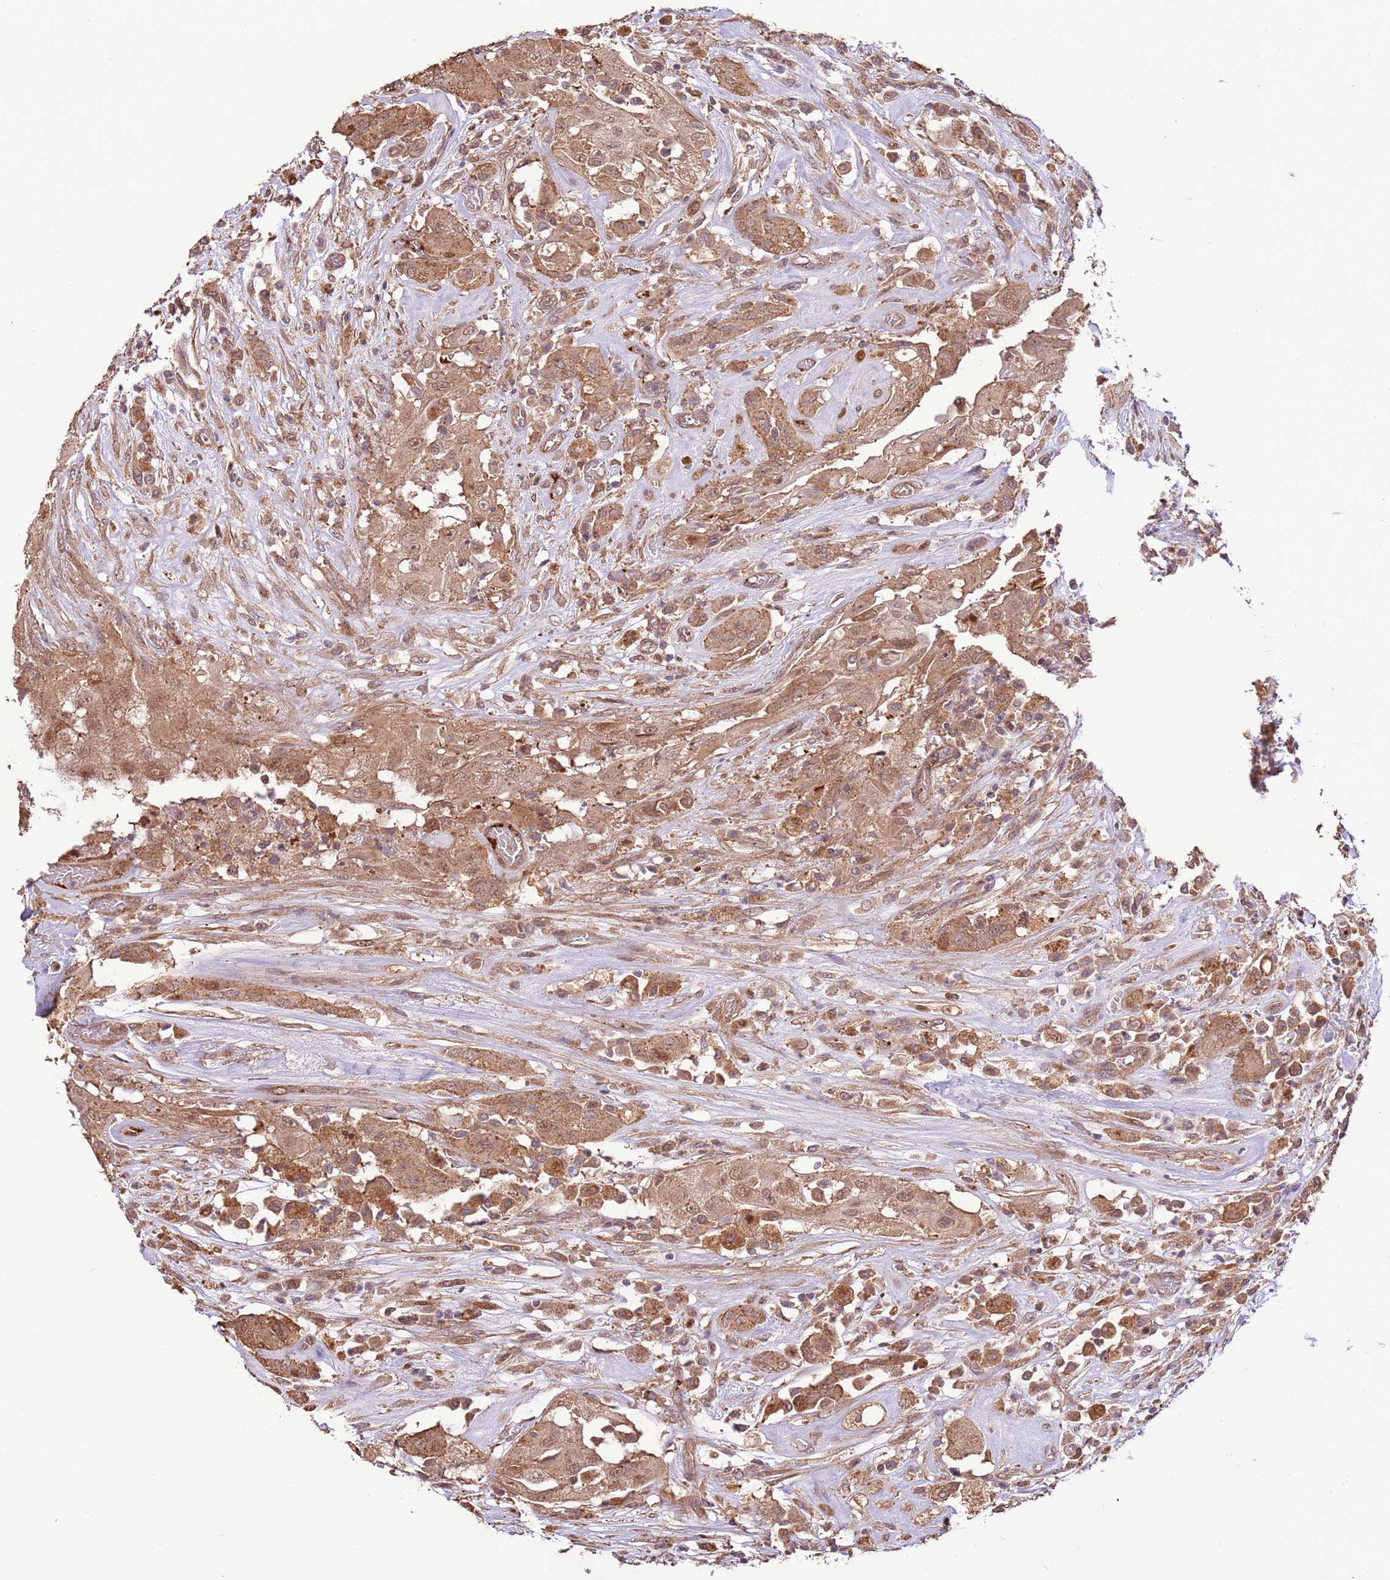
{"staining": {"intensity": "moderate", "quantity": ">75%", "location": "cytoplasmic/membranous,nuclear"}, "tissue": "thyroid cancer", "cell_type": "Tumor cells", "image_type": "cancer", "snomed": [{"axis": "morphology", "description": "Papillary adenocarcinoma, NOS"}, {"axis": "topography", "description": "Thyroid gland"}], "caption": "Brown immunohistochemical staining in human papillary adenocarcinoma (thyroid) reveals moderate cytoplasmic/membranous and nuclear positivity in approximately >75% of tumor cells.", "gene": "CCDC112", "patient": {"sex": "female", "age": 59}}